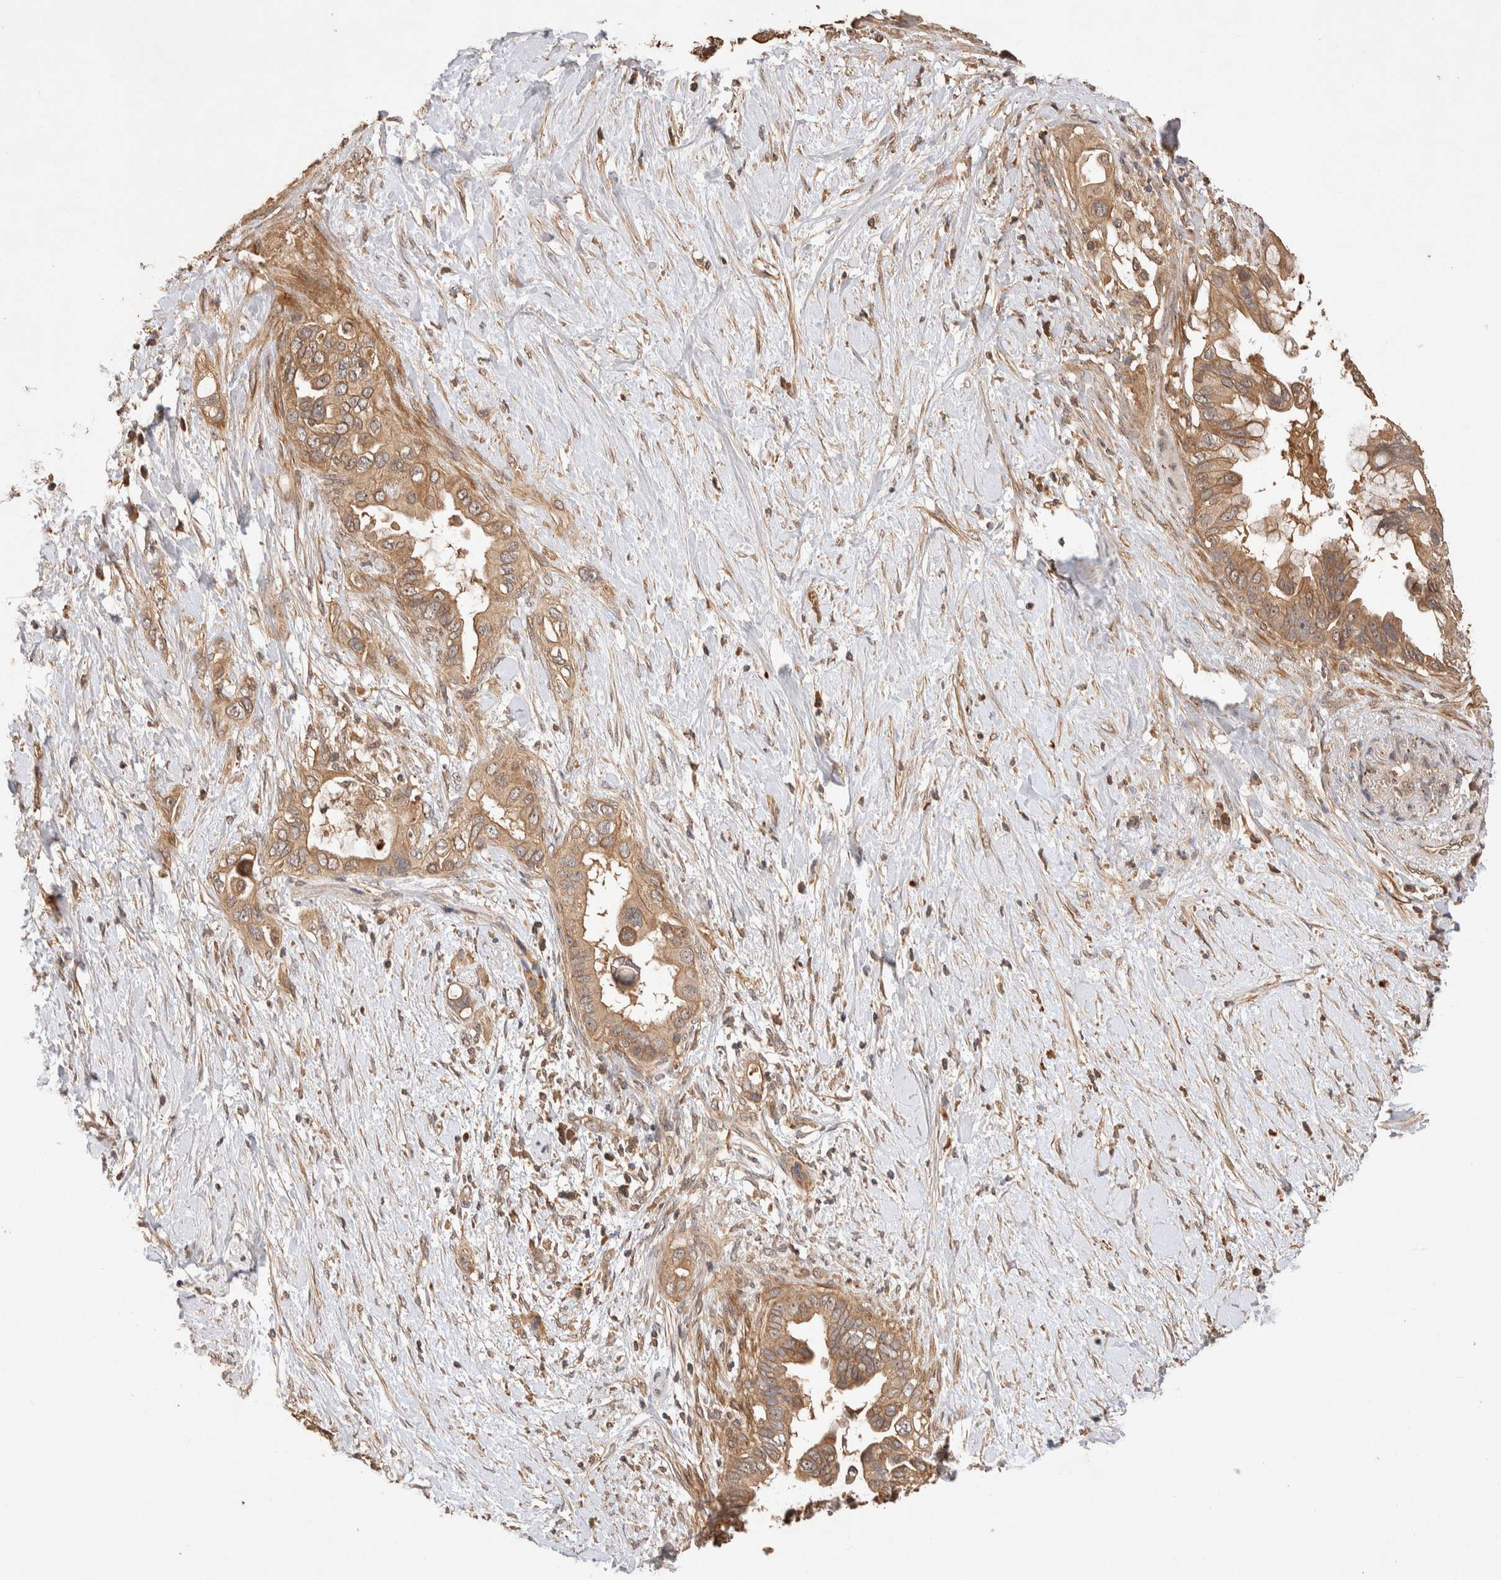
{"staining": {"intensity": "moderate", "quantity": ">75%", "location": "cytoplasmic/membranous"}, "tissue": "pancreatic cancer", "cell_type": "Tumor cells", "image_type": "cancer", "snomed": [{"axis": "morphology", "description": "Adenocarcinoma, NOS"}, {"axis": "topography", "description": "Pancreas"}], "caption": "An image showing moderate cytoplasmic/membranous positivity in about >75% of tumor cells in pancreatic cancer, as visualized by brown immunohistochemical staining.", "gene": "NSMAF", "patient": {"sex": "female", "age": 56}}